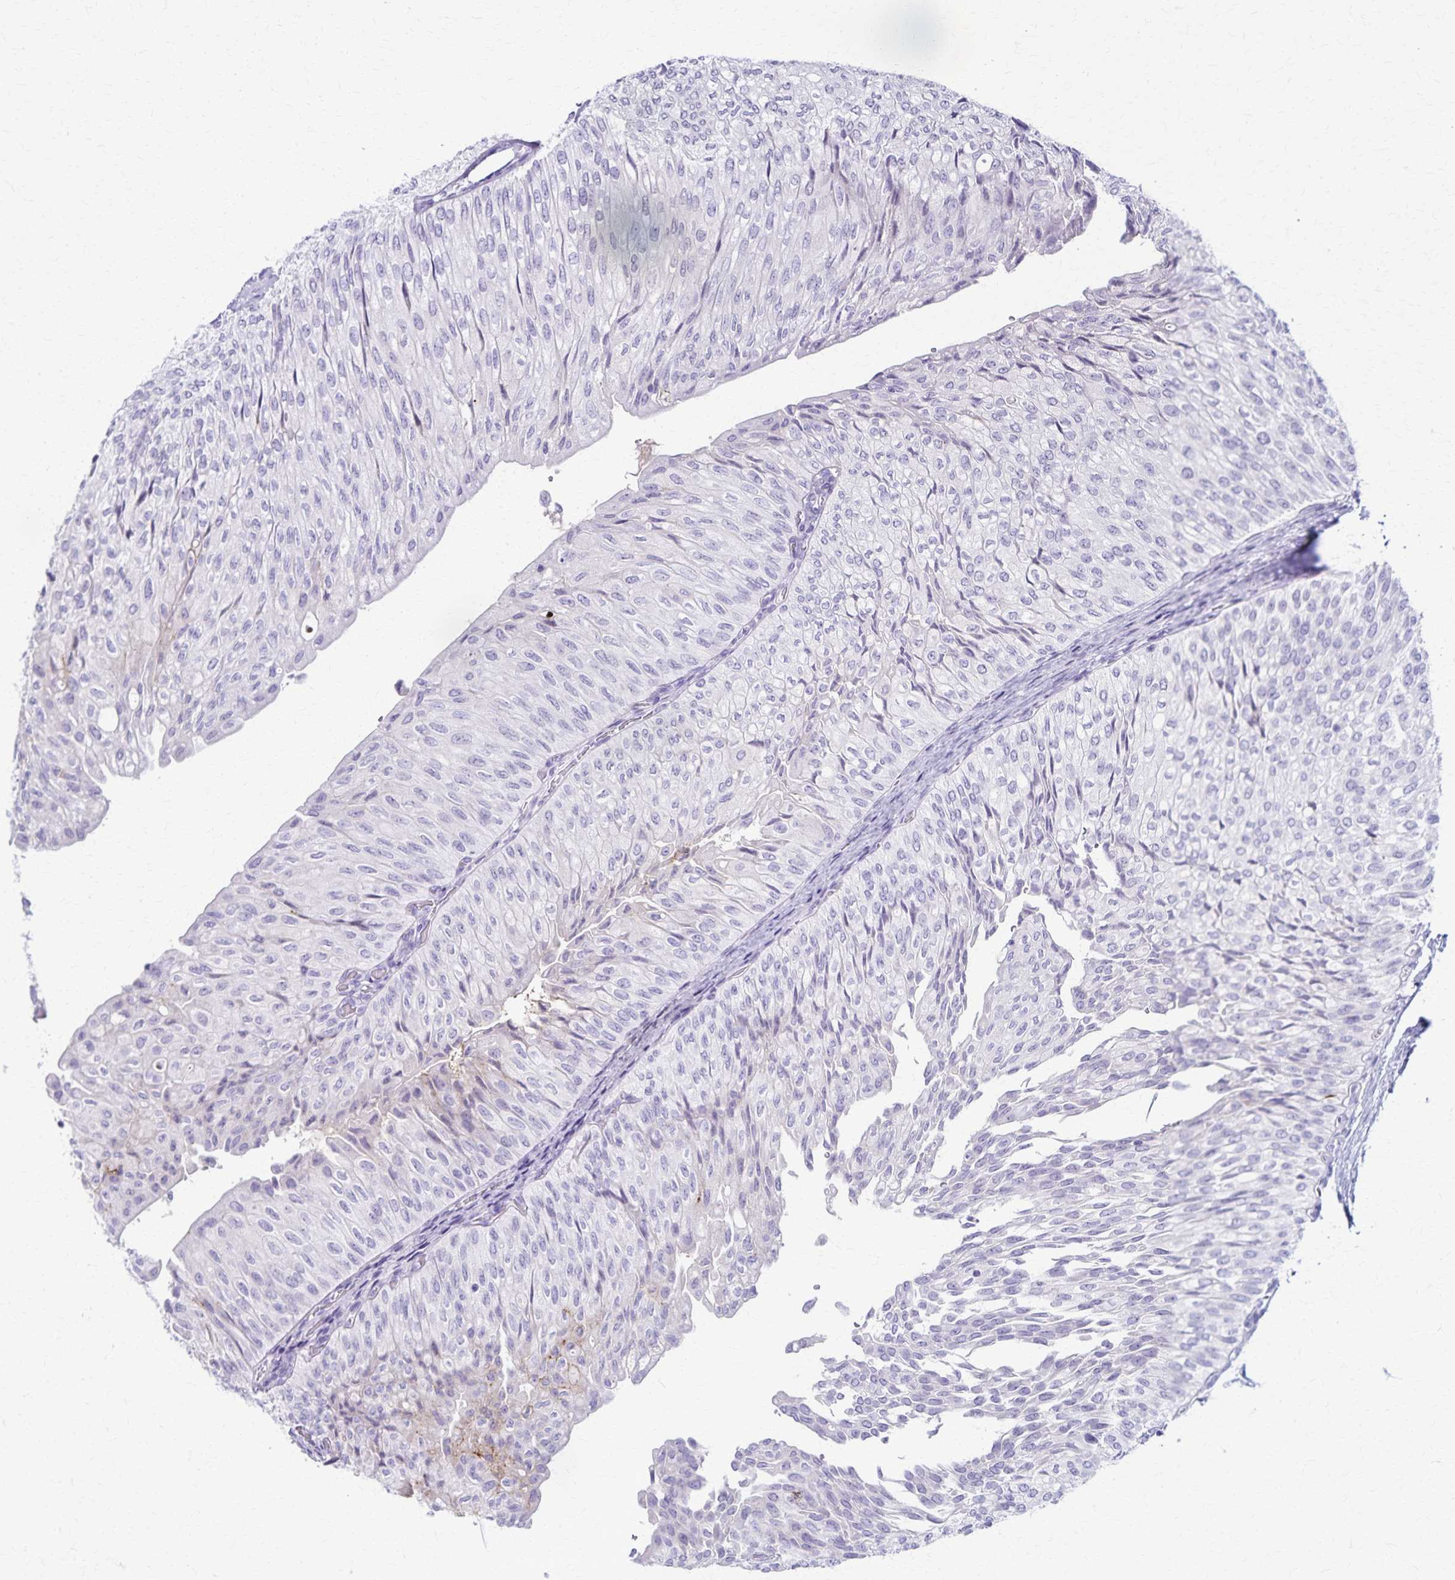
{"staining": {"intensity": "negative", "quantity": "none", "location": "none"}, "tissue": "urothelial cancer", "cell_type": "Tumor cells", "image_type": "cancer", "snomed": [{"axis": "morphology", "description": "Urothelial carcinoma, NOS"}, {"axis": "topography", "description": "Urinary bladder"}], "caption": "Histopathology image shows no protein positivity in tumor cells of urothelial cancer tissue.", "gene": "TMEM60", "patient": {"sex": "male", "age": 62}}